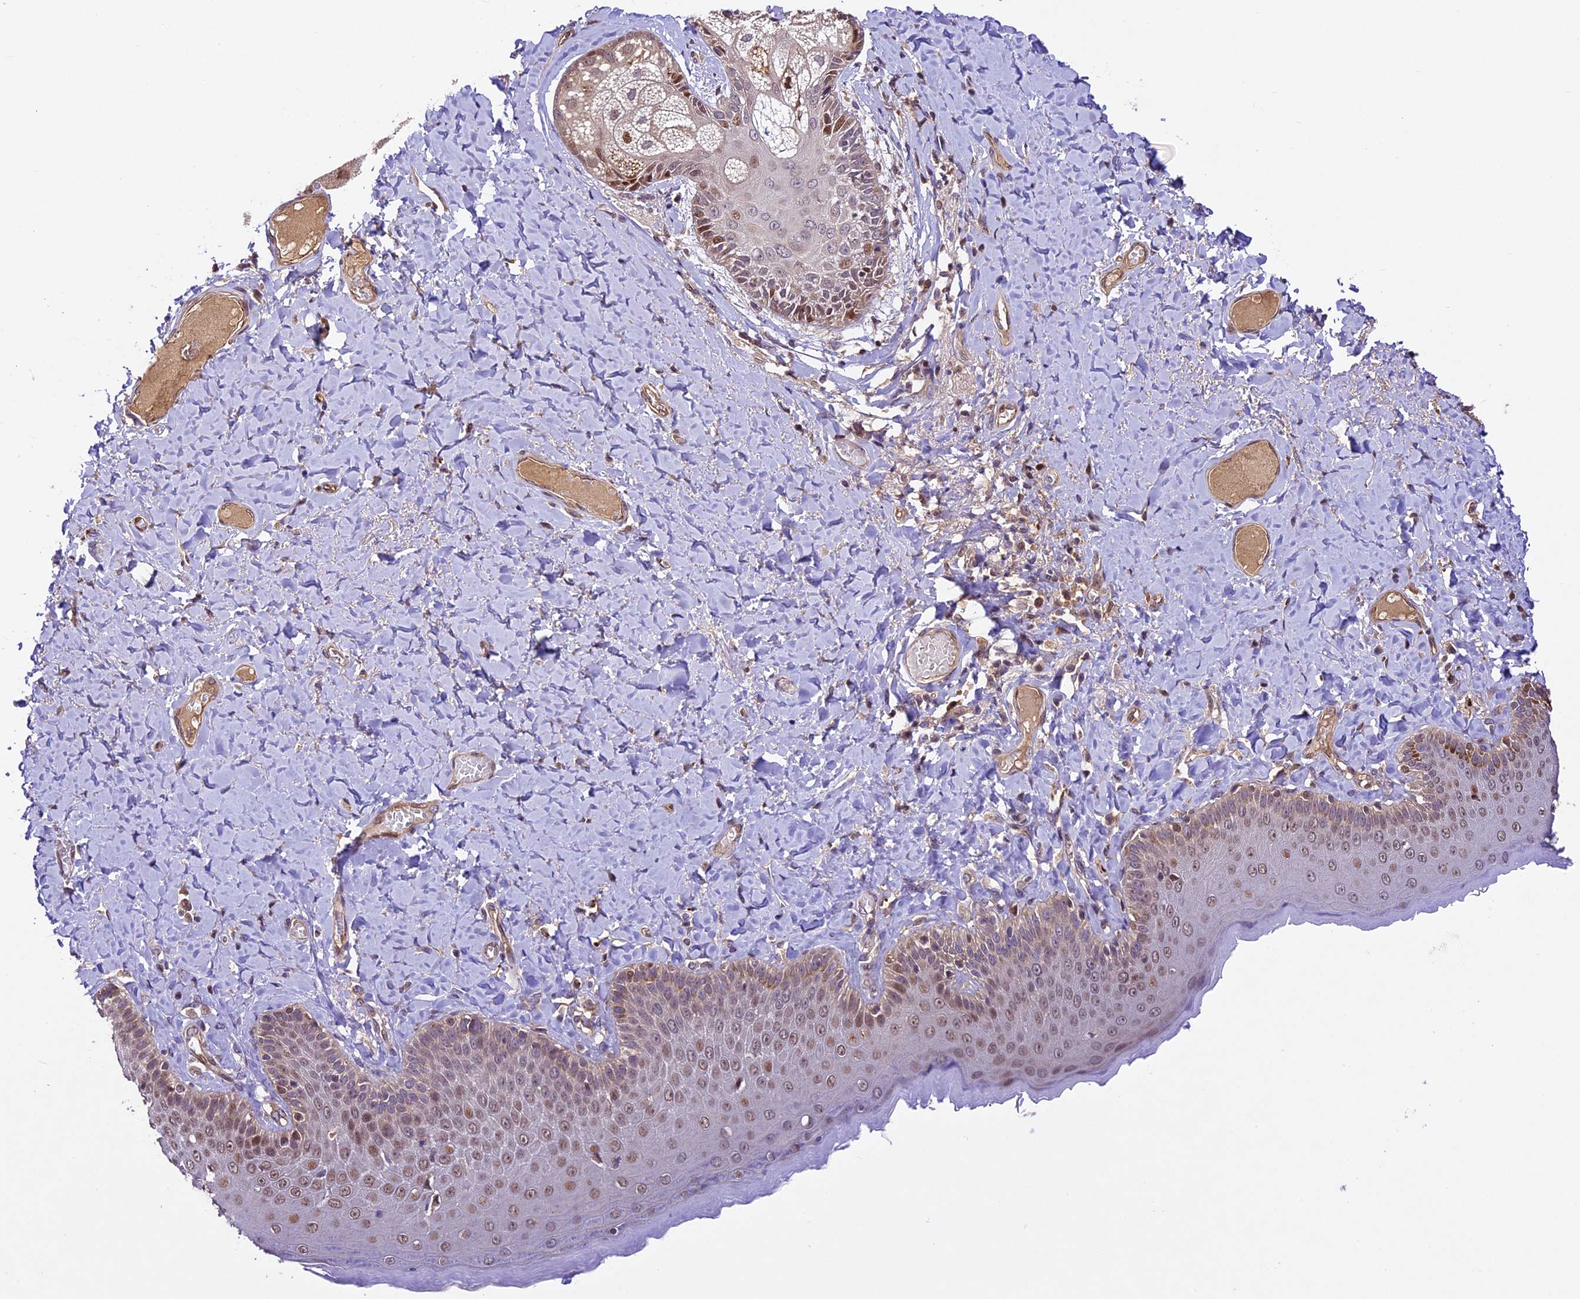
{"staining": {"intensity": "moderate", "quantity": ">75%", "location": "nuclear"}, "tissue": "skin", "cell_type": "Epidermal cells", "image_type": "normal", "snomed": [{"axis": "morphology", "description": "Normal tissue, NOS"}, {"axis": "topography", "description": "Anal"}], "caption": "Immunohistochemistry (IHC) (DAB) staining of normal human skin reveals moderate nuclear protein expression in approximately >75% of epidermal cells. The protein of interest is stained brown, and the nuclei are stained in blue (DAB IHC with brightfield microscopy, high magnification).", "gene": "CCSER1", "patient": {"sex": "male", "age": 69}}